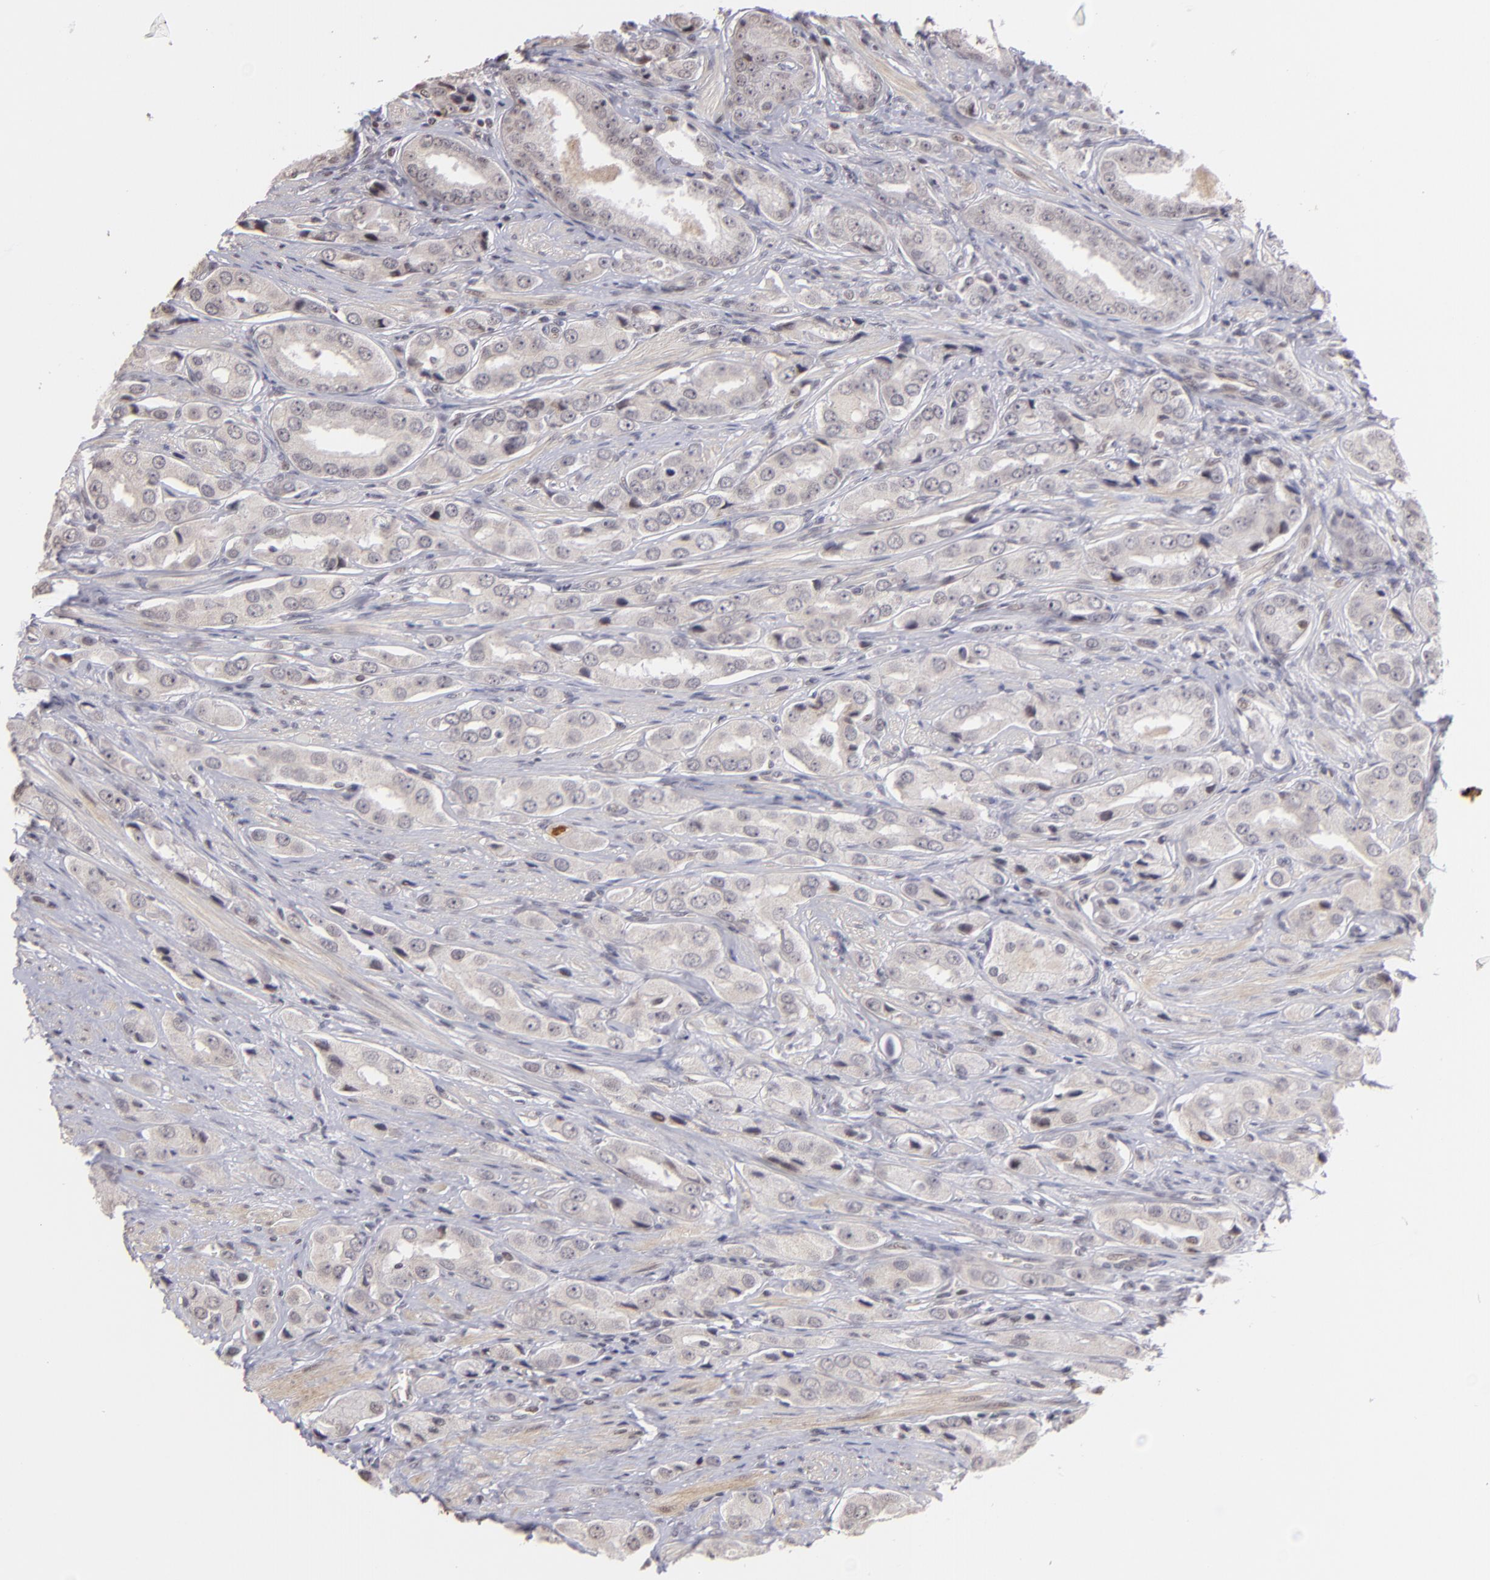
{"staining": {"intensity": "weak", "quantity": "<25%", "location": "nuclear"}, "tissue": "prostate cancer", "cell_type": "Tumor cells", "image_type": "cancer", "snomed": [{"axis": "morphology", "description": "Adenocarcinoma, Medium grade"}, {"axis": "topography", "description": "Prostate"}], "caption": "A high-resolution photomicrograph shows immunohistochemistry staining of prostate cancer, which reveals no significant staining in tumor cells.", "gene": "RARB", "patient": {"sex": "male", "age": 53}}